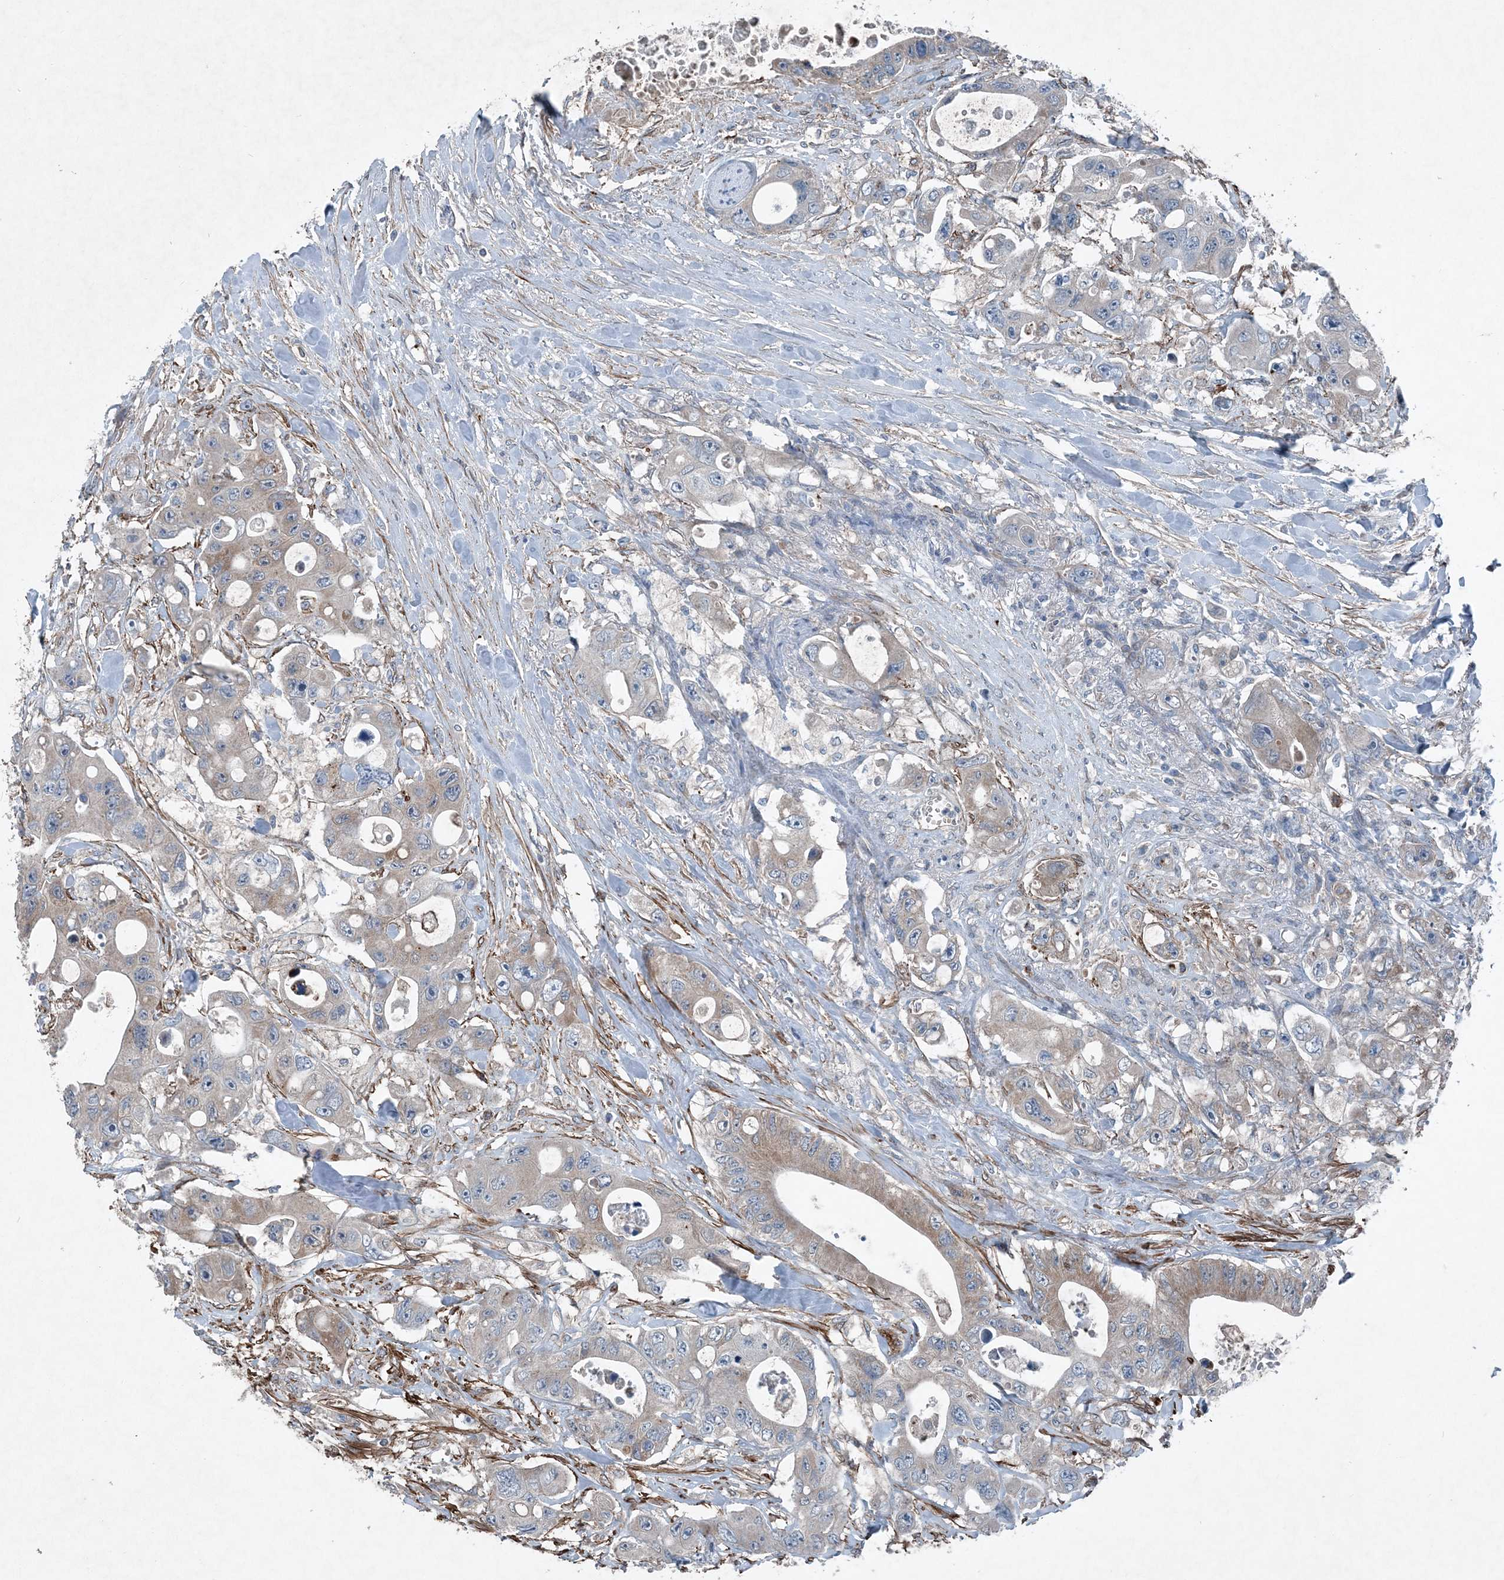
{"staining": {"intensity": "negative", "quantity": "none", "location": "none"}, "tissue": "colorectal cancer", "cell_type": "Tumor cells", "image_type": "cancer", "snomed": [{"axis": "morphology", "description": "Adenocarcinoma, NOS"}, {"axis": "topography", "description": "Colon"}], "caption": "A micrograph of human colorectal cancer is negative for staining in tumor cells.", "gene": "DGUOK", "patient": {"sex": "female", "age": 46}}